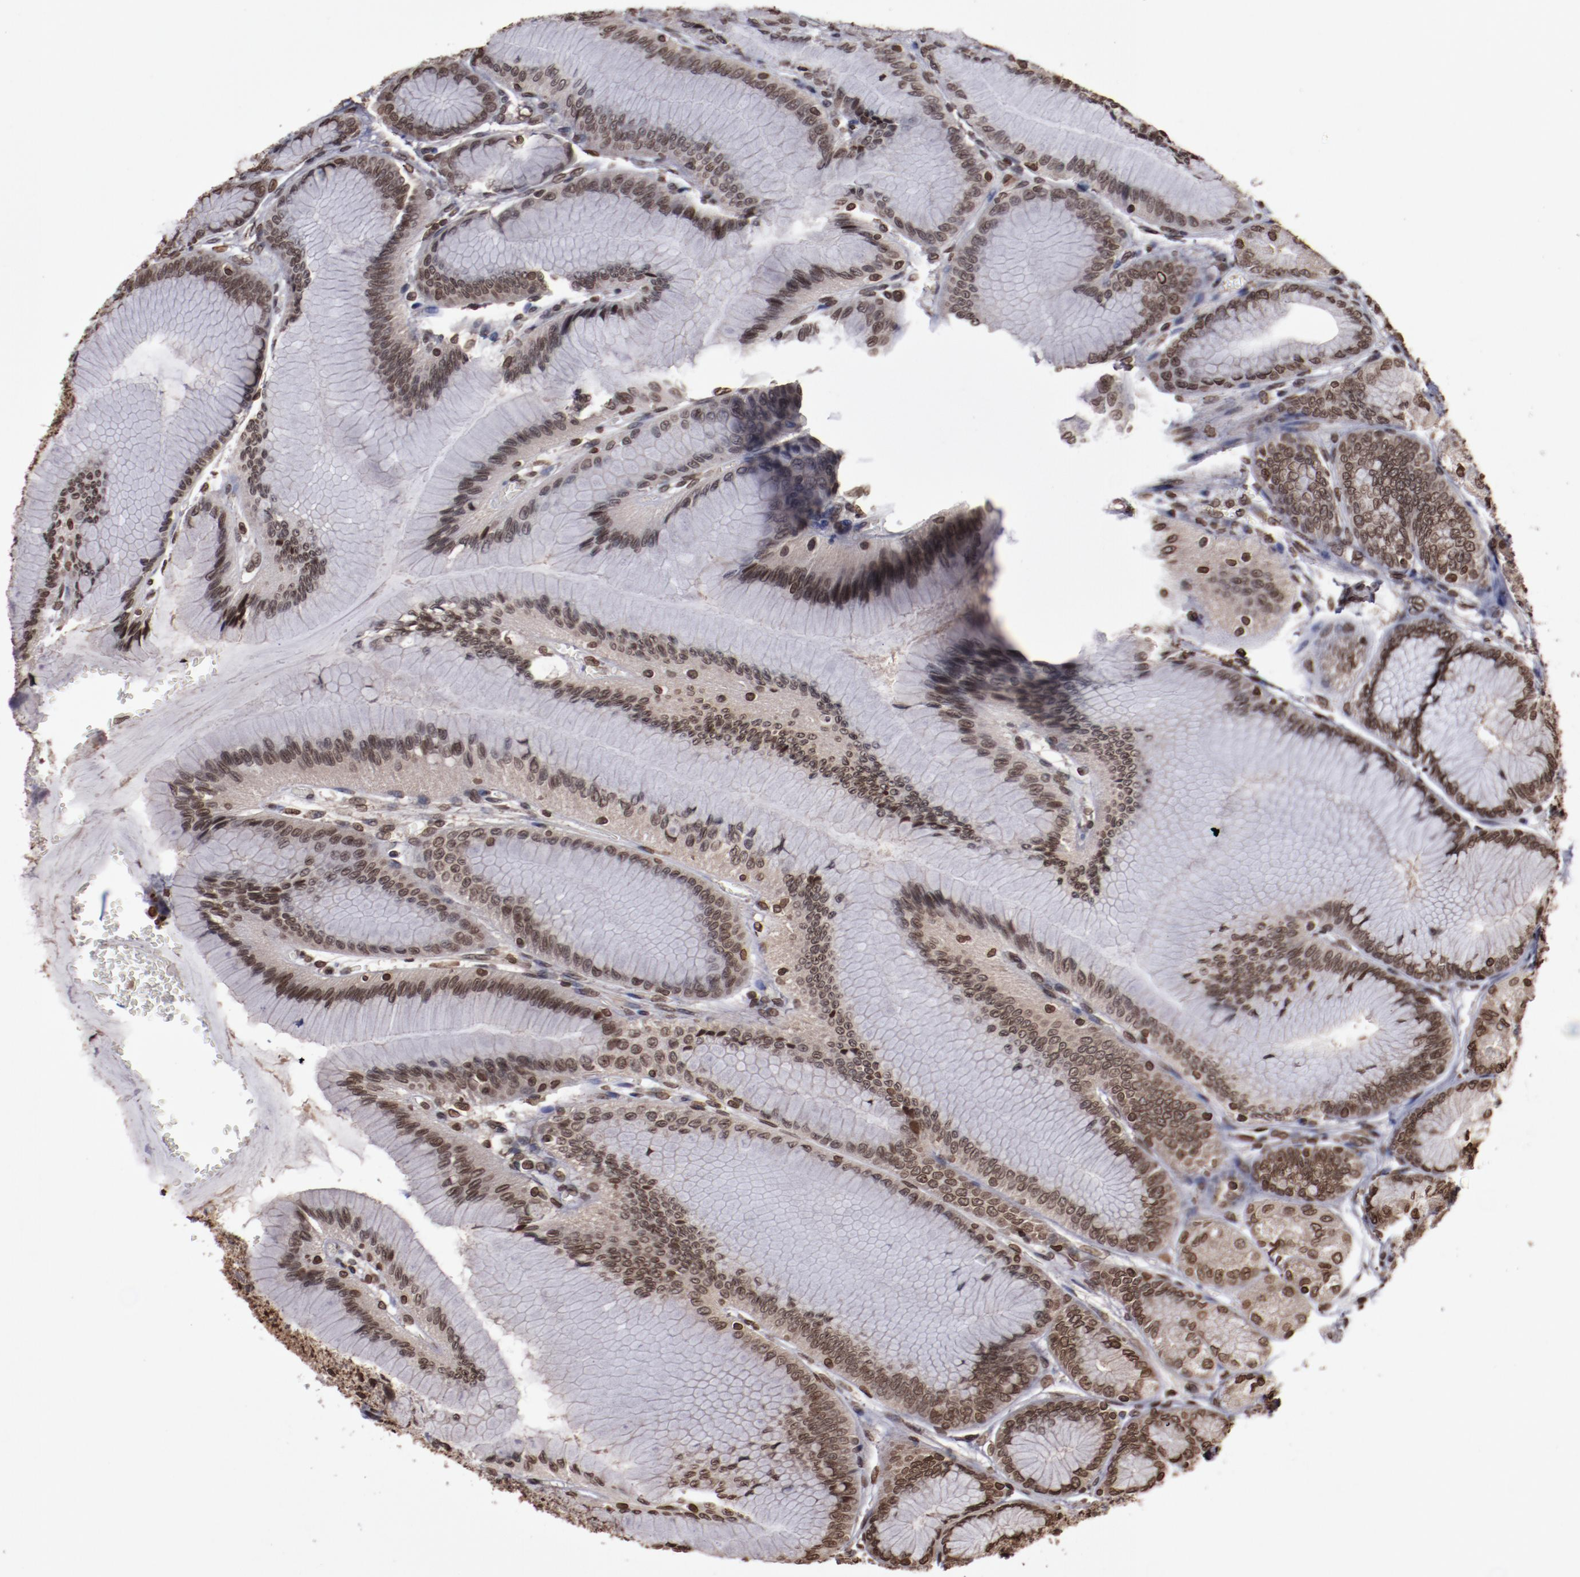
{"staining": {"intensity": "moderate", "quantity": ">75%", "location": "nuclear"}, "tissue": "stomach", "cell_type": "Glandular cells", "image_type": "normal", "snomed": [{"axis": "morphology", "description": "Normal tissue, NOS"}, {"axis": "morphology", "description": "Adenocarcinoma, NOS"}, {"axis": "topography", "description": "Stomach"}, {"axis": "topography", "description": "Stomach, lower"}], "caption": "The photomicrograph exhibits a brown stain indicating the presence of a protein in the nuclear of glandular cells in stomach. The staining was performed using DAB to visualize the protein expression in brown, while the nuclei were stained in blue with hematoxylin (Magnification: 20x).", "gene": "AKT1", "patient": {"sex": "female", "age": 65}}